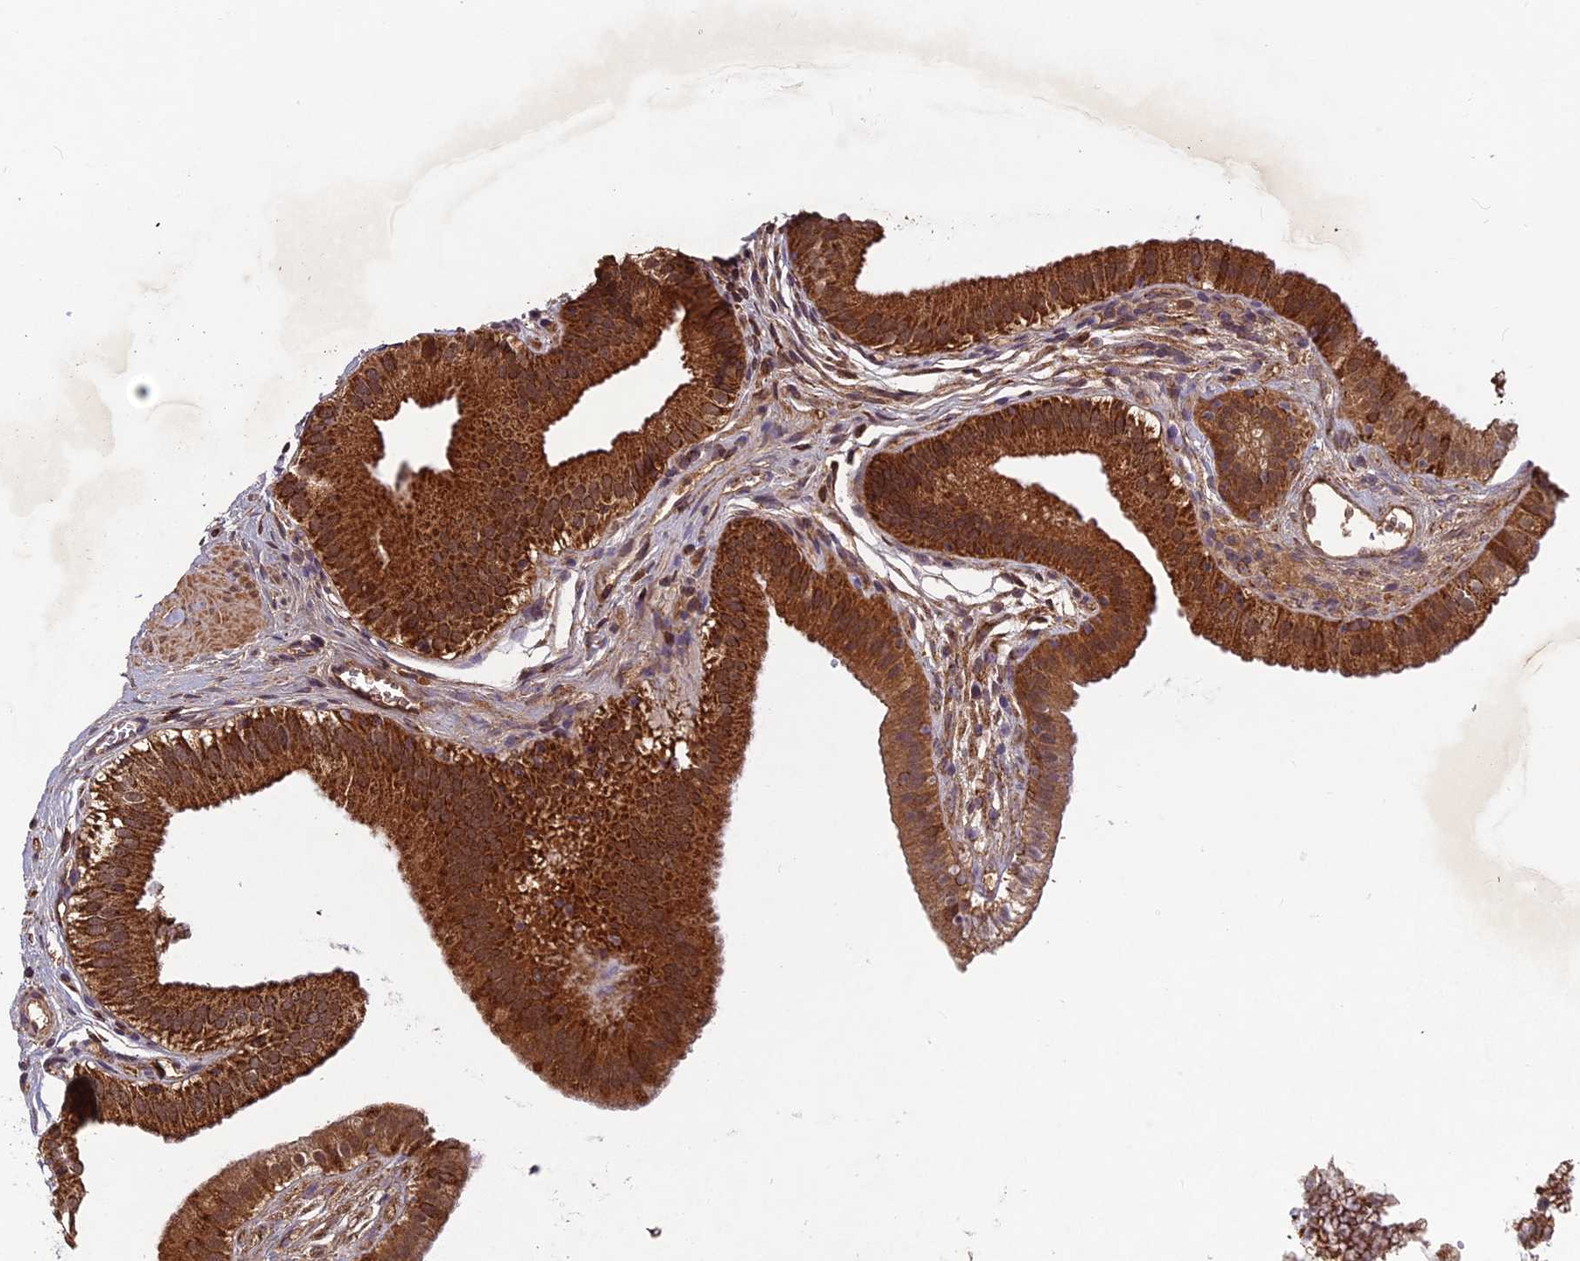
{"staining": {"intensity": "strong", "quantity": ">75%", "location": "cytoplasmic/membranous"}, "tissue": "gallbladder", "cell_type": "Glandular cells", "image_type": "normal", "snomed": [{"axis": "morphology", "description": "Normal tissue, NOS"}, {"axis": "topography", "description": "Gallbladder"}], "caption": "Gallbladder stained for a protein (brown) displays strong cytoplasmic/membranous positive staining in approximately >75% of glandular cells.", "gene": "CCDC15", "patient": {"sex": "female", "age": 54}}